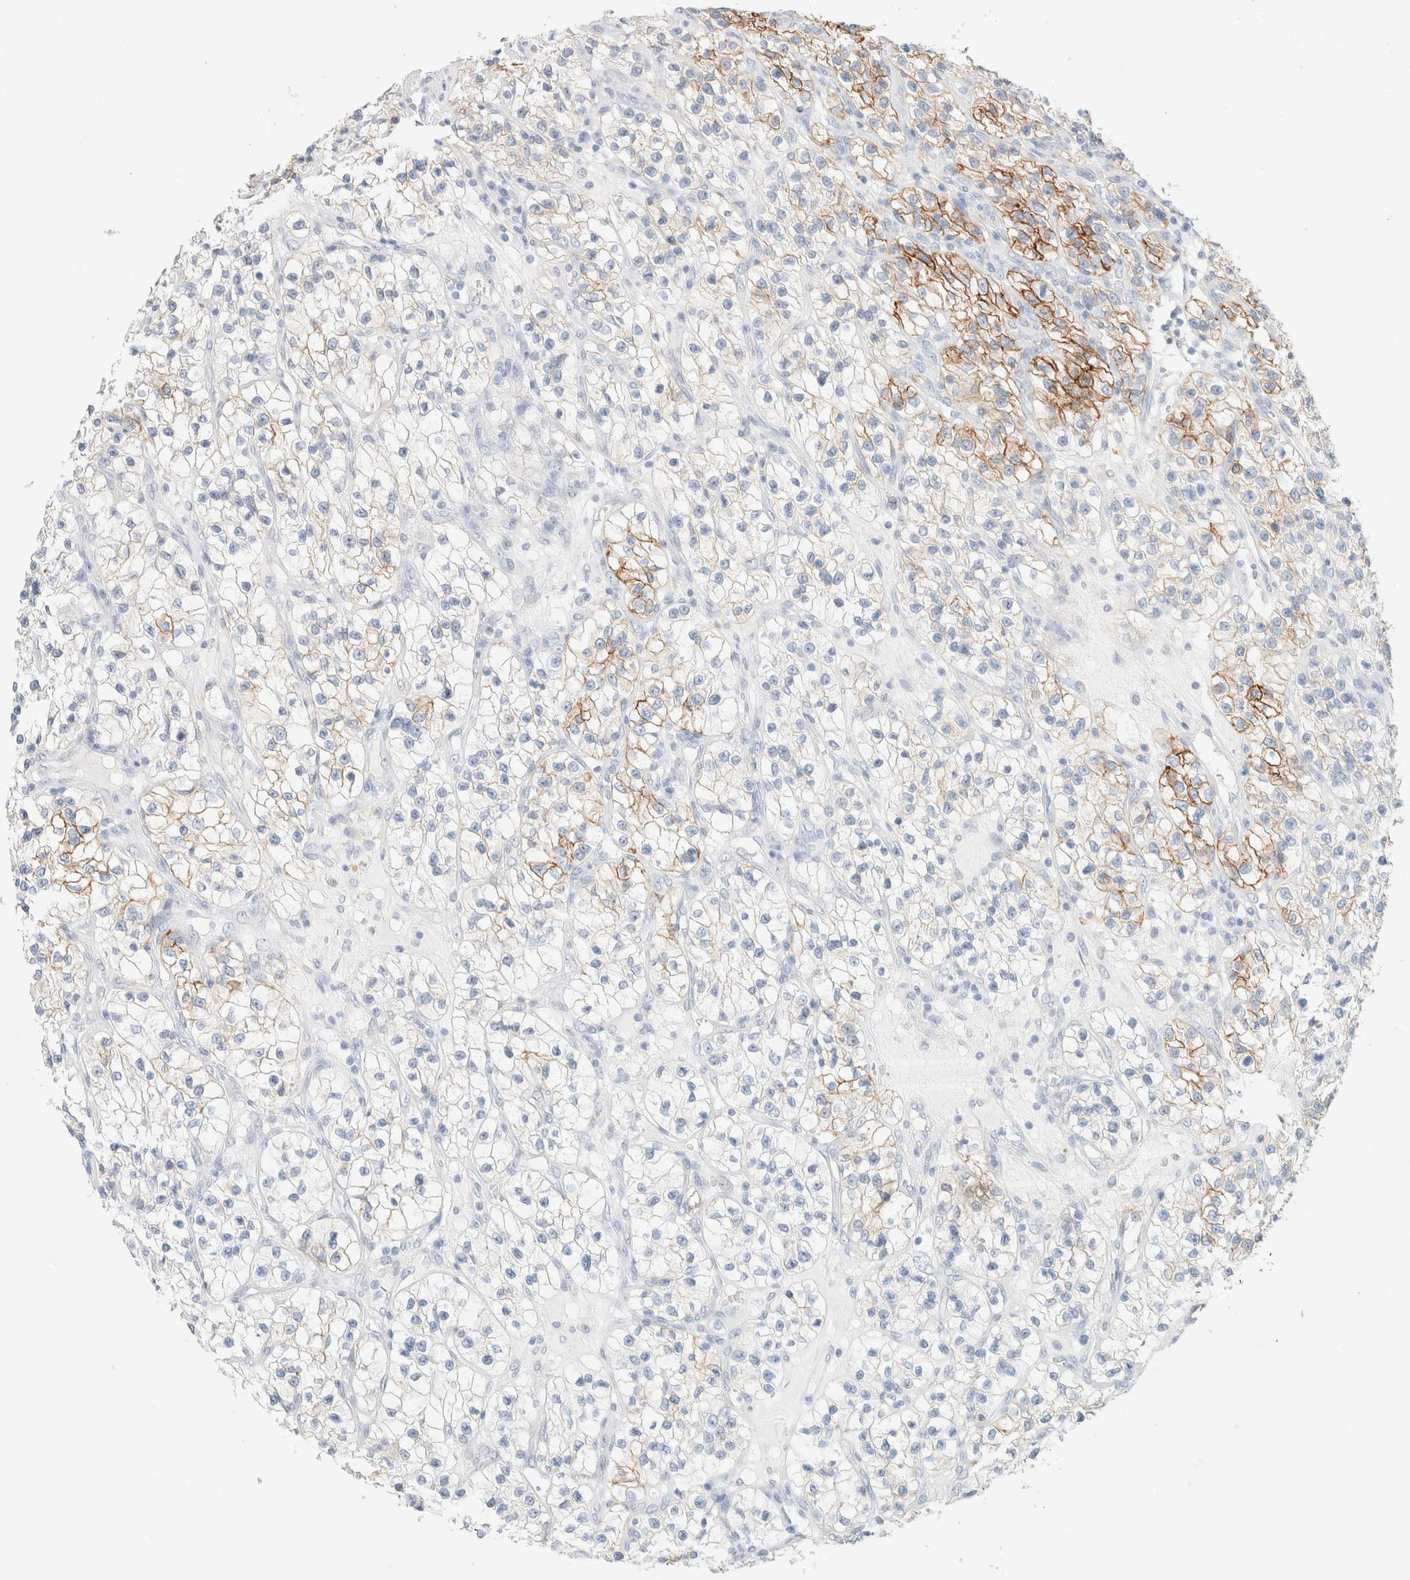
{"staining": {"intensity": "moderate", "quantity": "<25%", "location": "cytoplasmic/membranous"}, "tissue": "renal cancer", "cell_type": "Tumor cells", "image_type": "cancer", "snomed": [{"axis": "morphology", "description": "Adenocarcinoma, NOS"}, {"axis": "topography", "description": "Kidney"}], "caption": "Moderate cytoplasmic/membranous expression for a protein is present in about <25% of tumor cells of renal adenocarcinoma using IHC.", "gene": "CA12", "patient": {"sex": "female", "age": 57}}